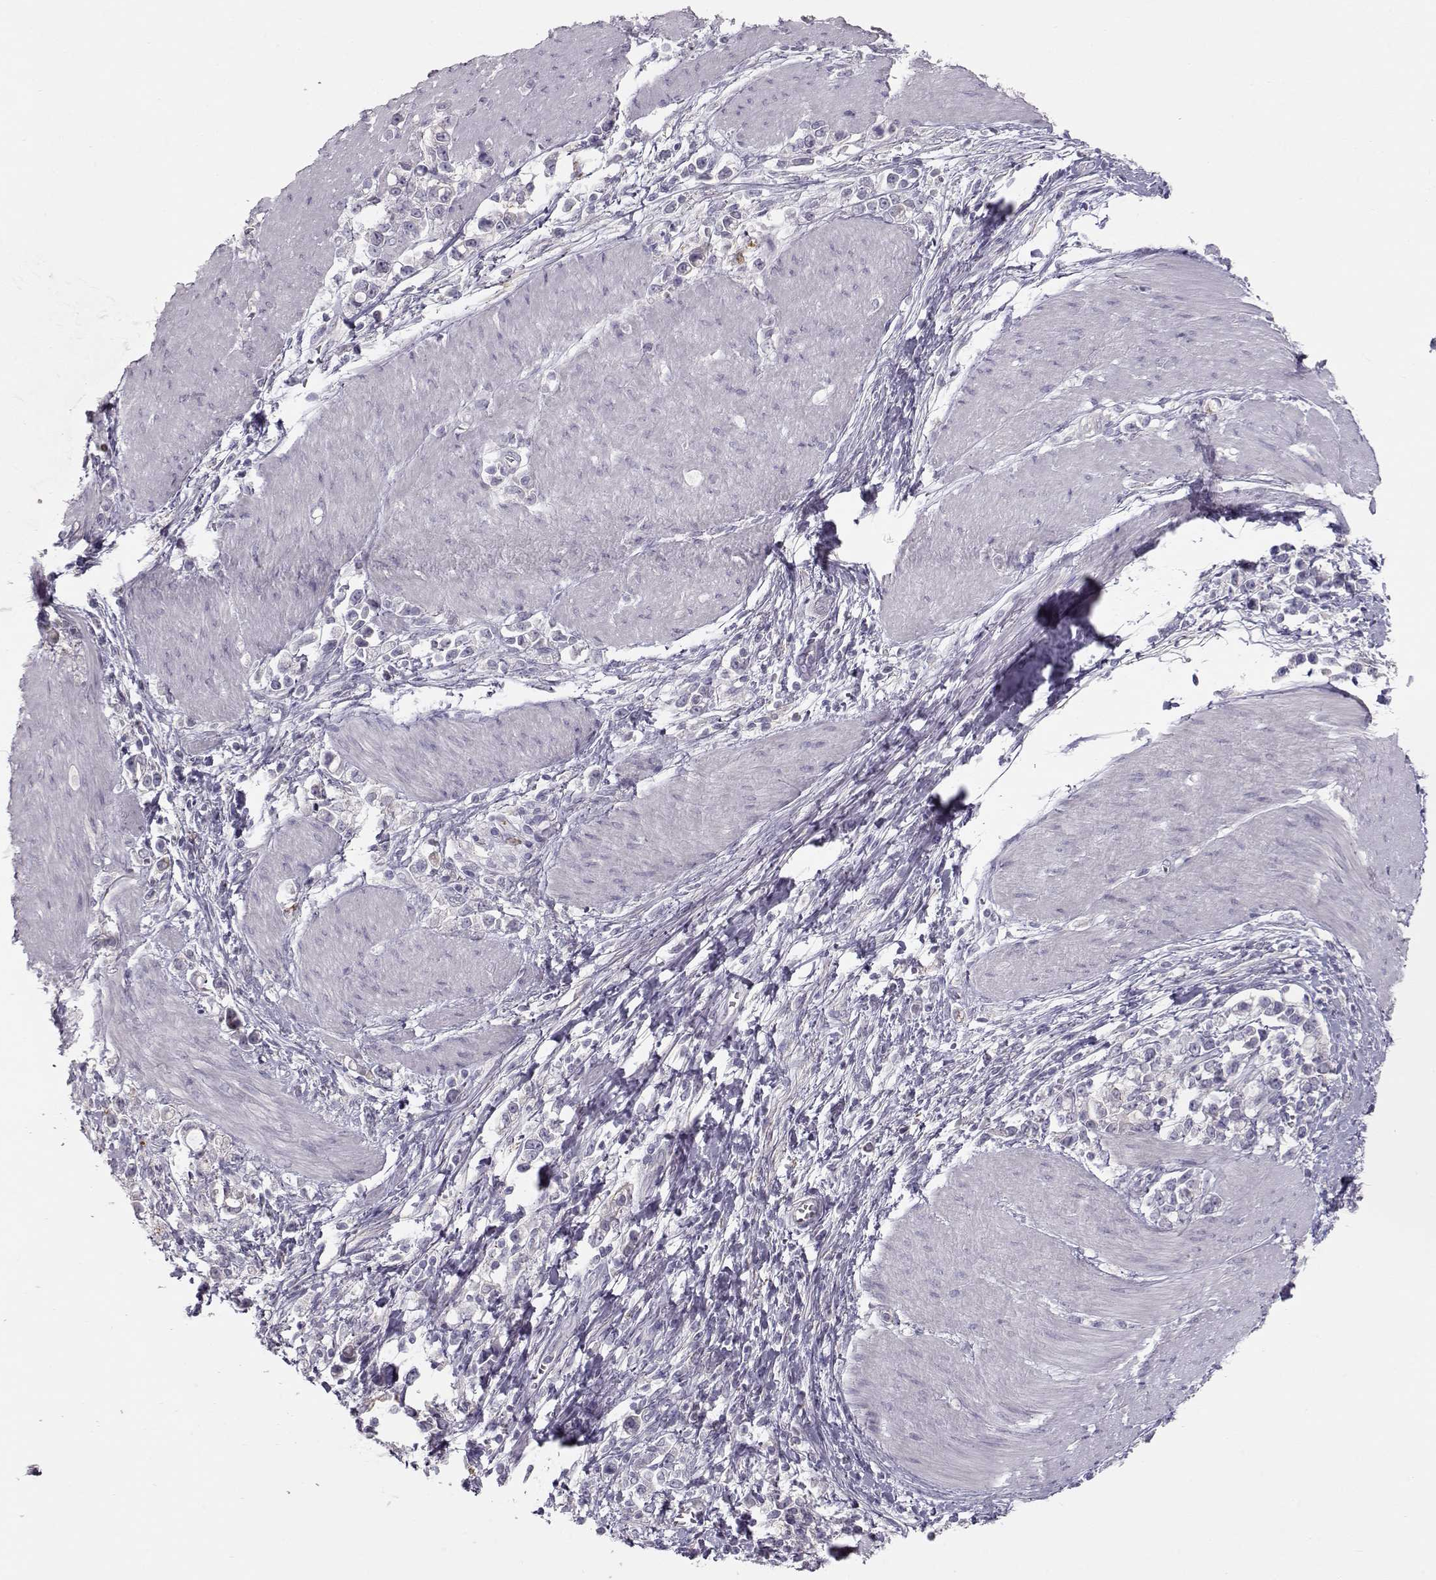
{"staining": {"intensity": "negative", "quantity": "none", "location": "none"}, "tissue": "stomach cancer", "cell_type": "Tumor cells", "image_type": "cancer", "snomed": [{"axis": "morphology", "description": "Adenocarcinoma, NOS"}, {"axis": "topography", "description": "Stomach"}], "caption": "Immunohistochemistry (IHC) histopathology image of neoplastic tissue: stomach cancer stained with DAB demonstrates no significant protein staining in tumor cells.", "gene": "GRK1", "patient": {"sex": "male", "age": 63}}